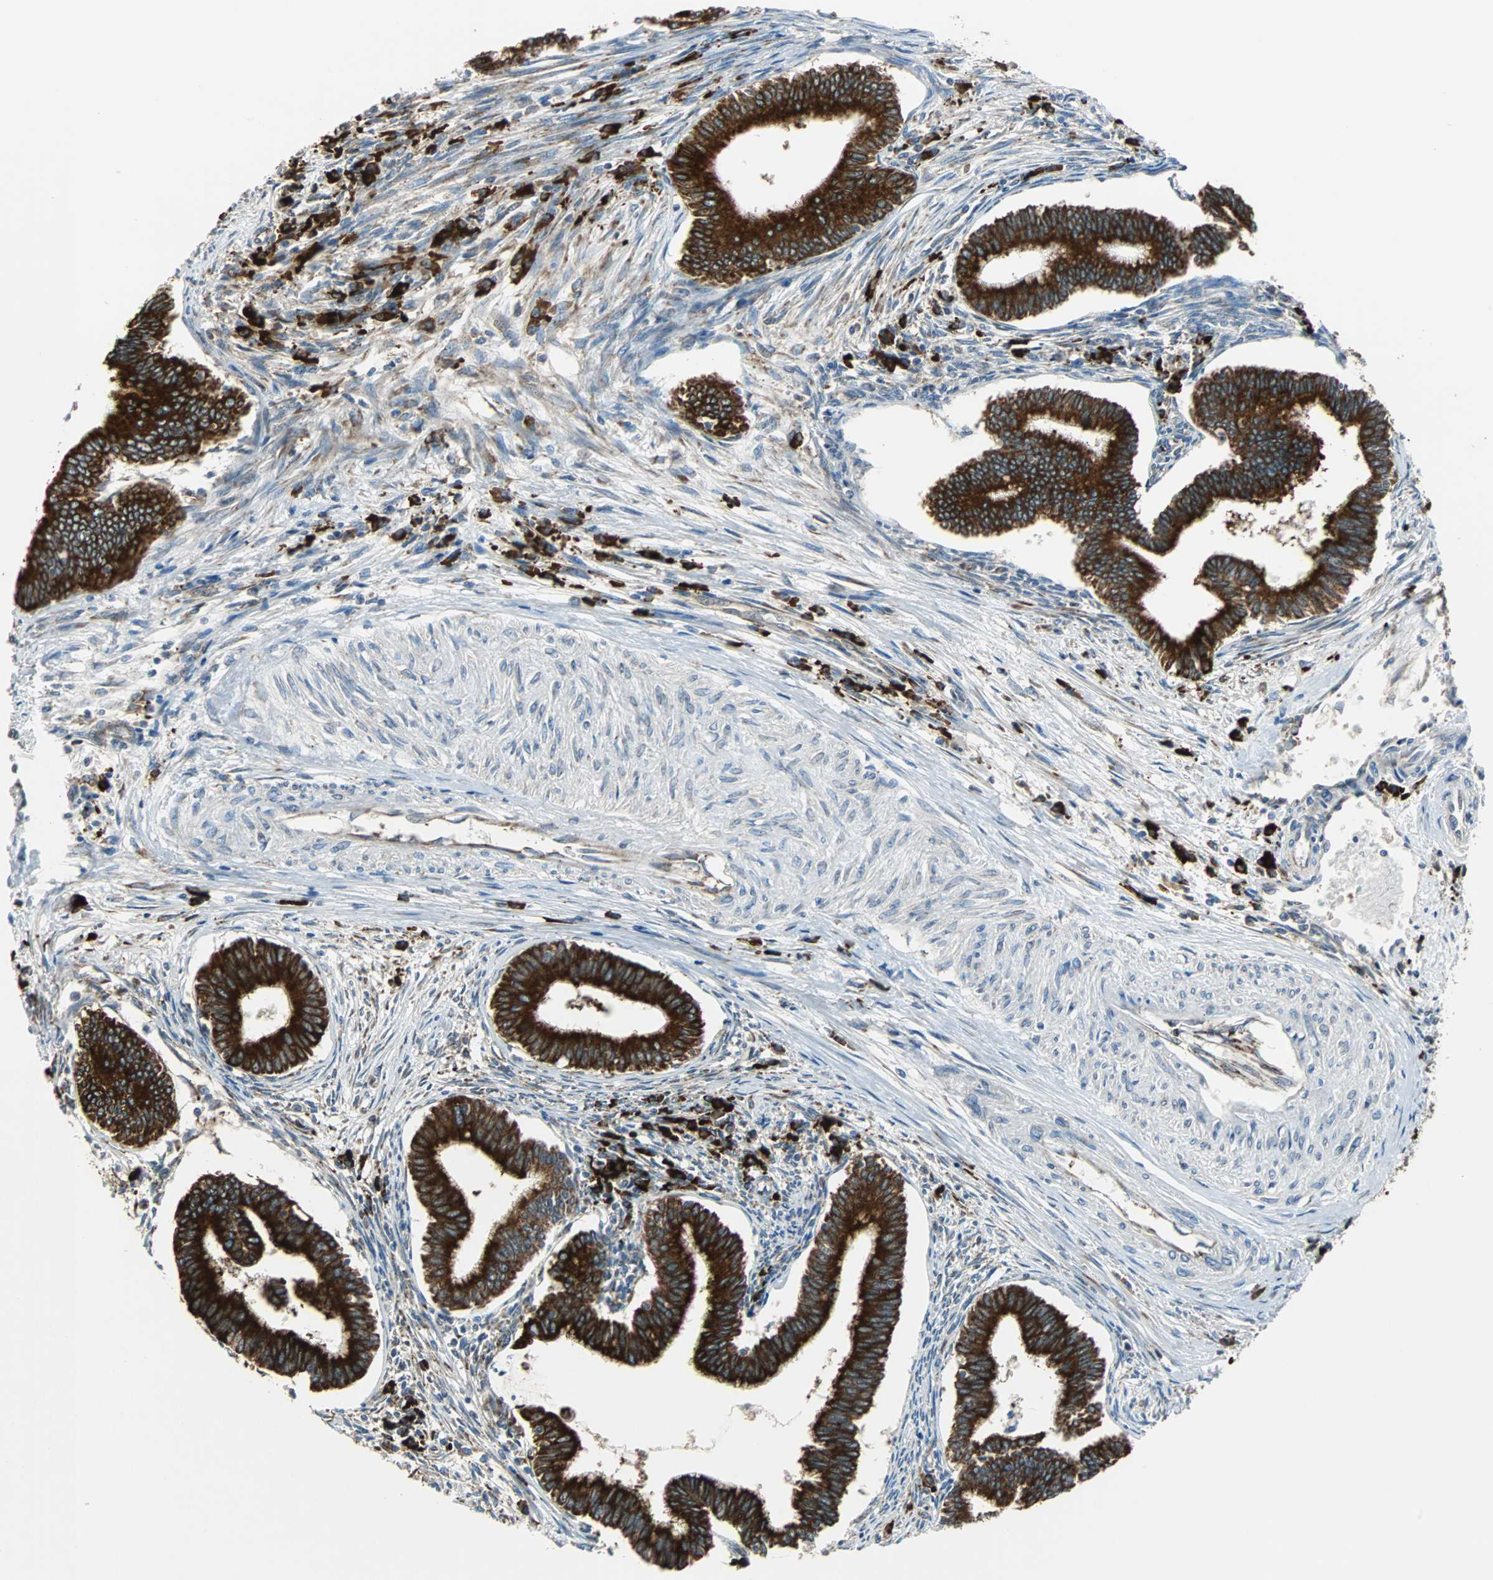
{"staining": {"intensity": "strong", "quantity": ">75%", "location": "cytoplasmic/membranous"}, "tissue": "cervical cancer", "cell_type": "Tumor cells", "image_type": "cancer", "snomed": [{"axis": "morphology", "description": "Adenocarcinoma, NOS"}, {"axis": "topography", "description": "Cervix"}], "caption": "Cervical cancer stained with a protein marker shows strong staining in tumor cells.", "gene": "PDIA4", "patient": {"sex": "female", "age": 36}}